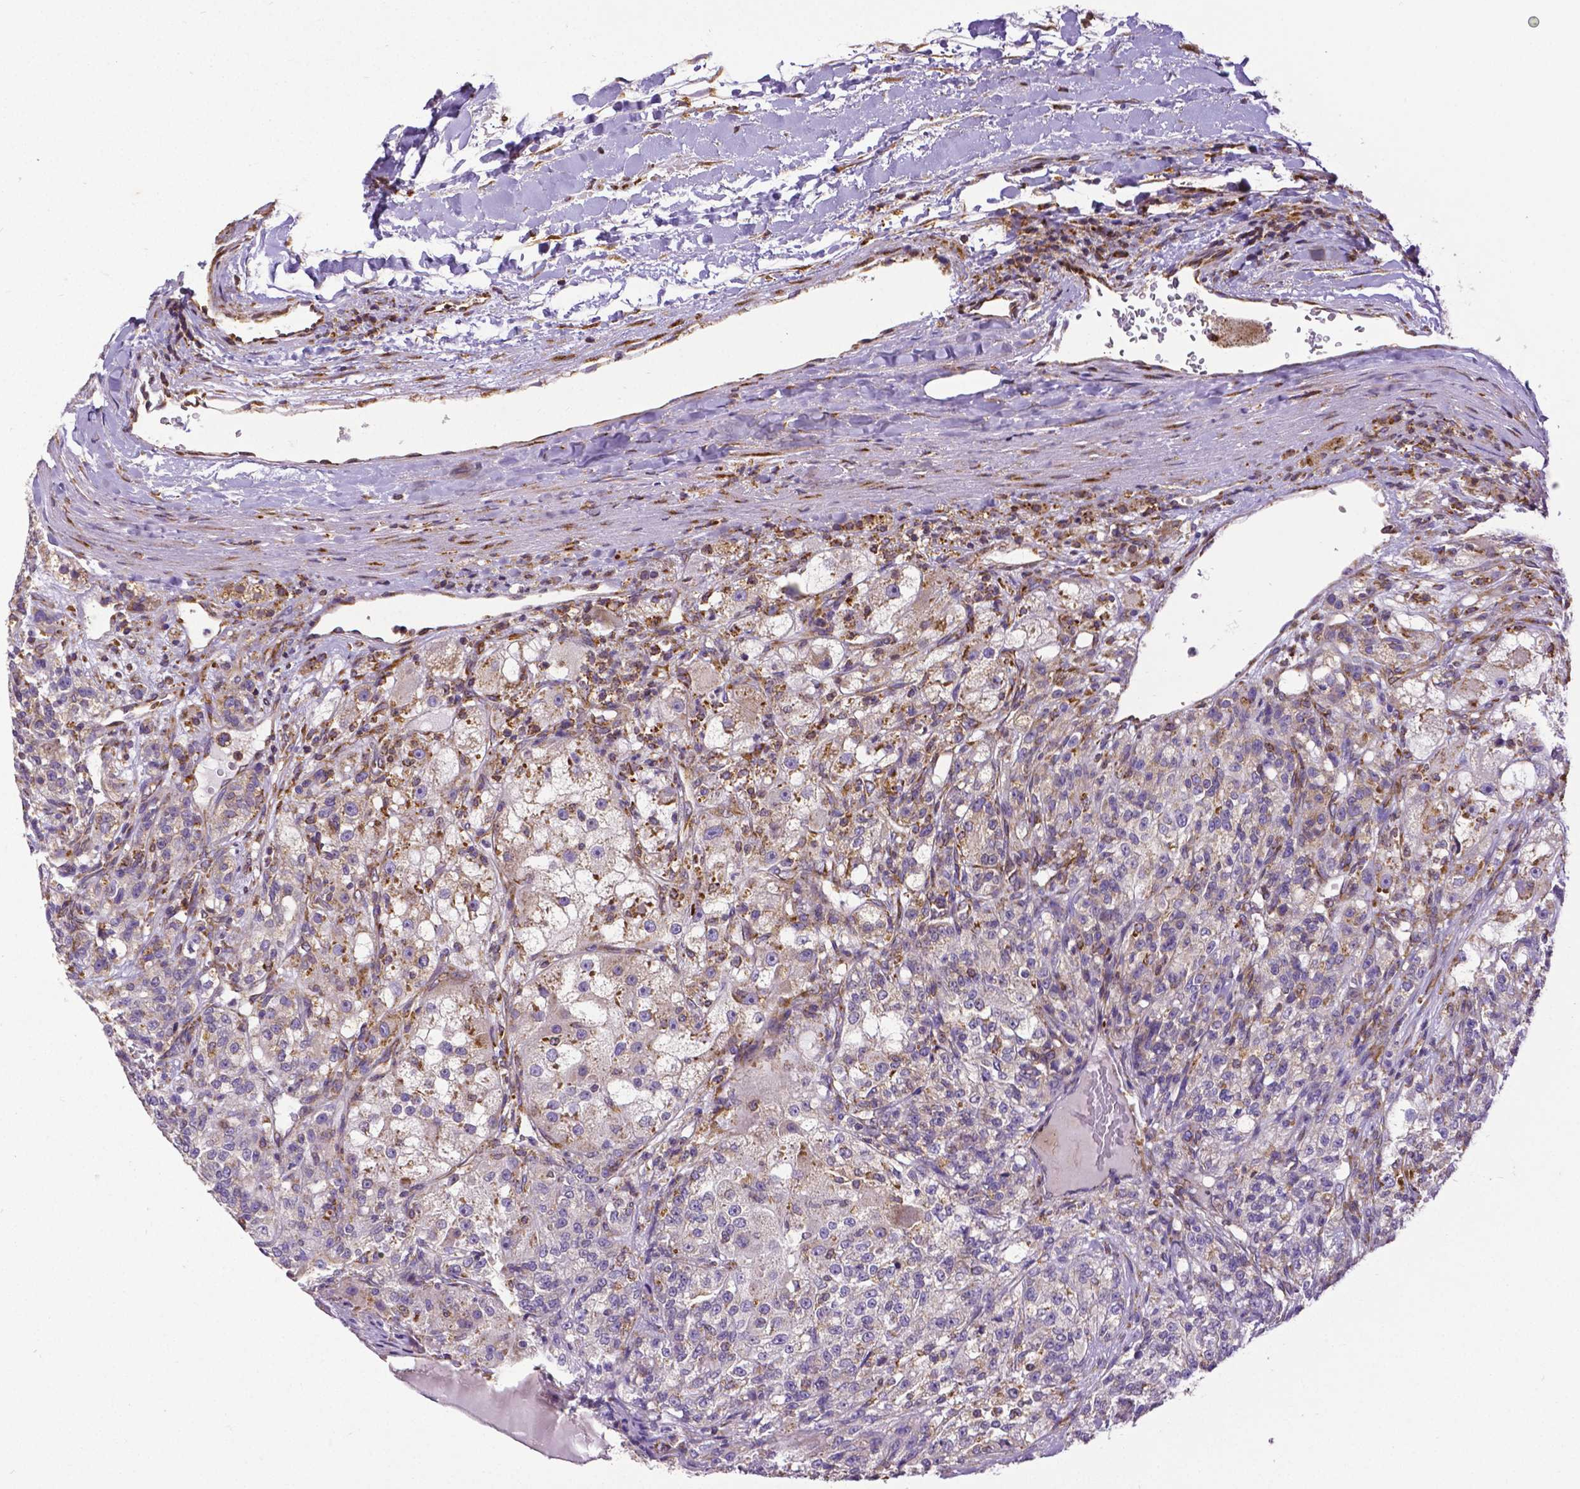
{"staining": {"intensity": "moderate", "quantity": "<25%", "location": "cytoplasmic/membranous"}, "tissue": "renal cancer", "cell_type": "Tumor cells", "image_type": "cancer", "snomed": [{"axis": "morphology", "description": "Adenocarcinoma, NOS"}, {"axis": "topography", "description": "Kidney"}], "caption": "A low amount of moderate cytoplasmic/membranous expression is present in about <25% of tumor cells in renal cancer tissue.", "gene": "MTDH", "patient": {"sex": "female", "age": 63}}